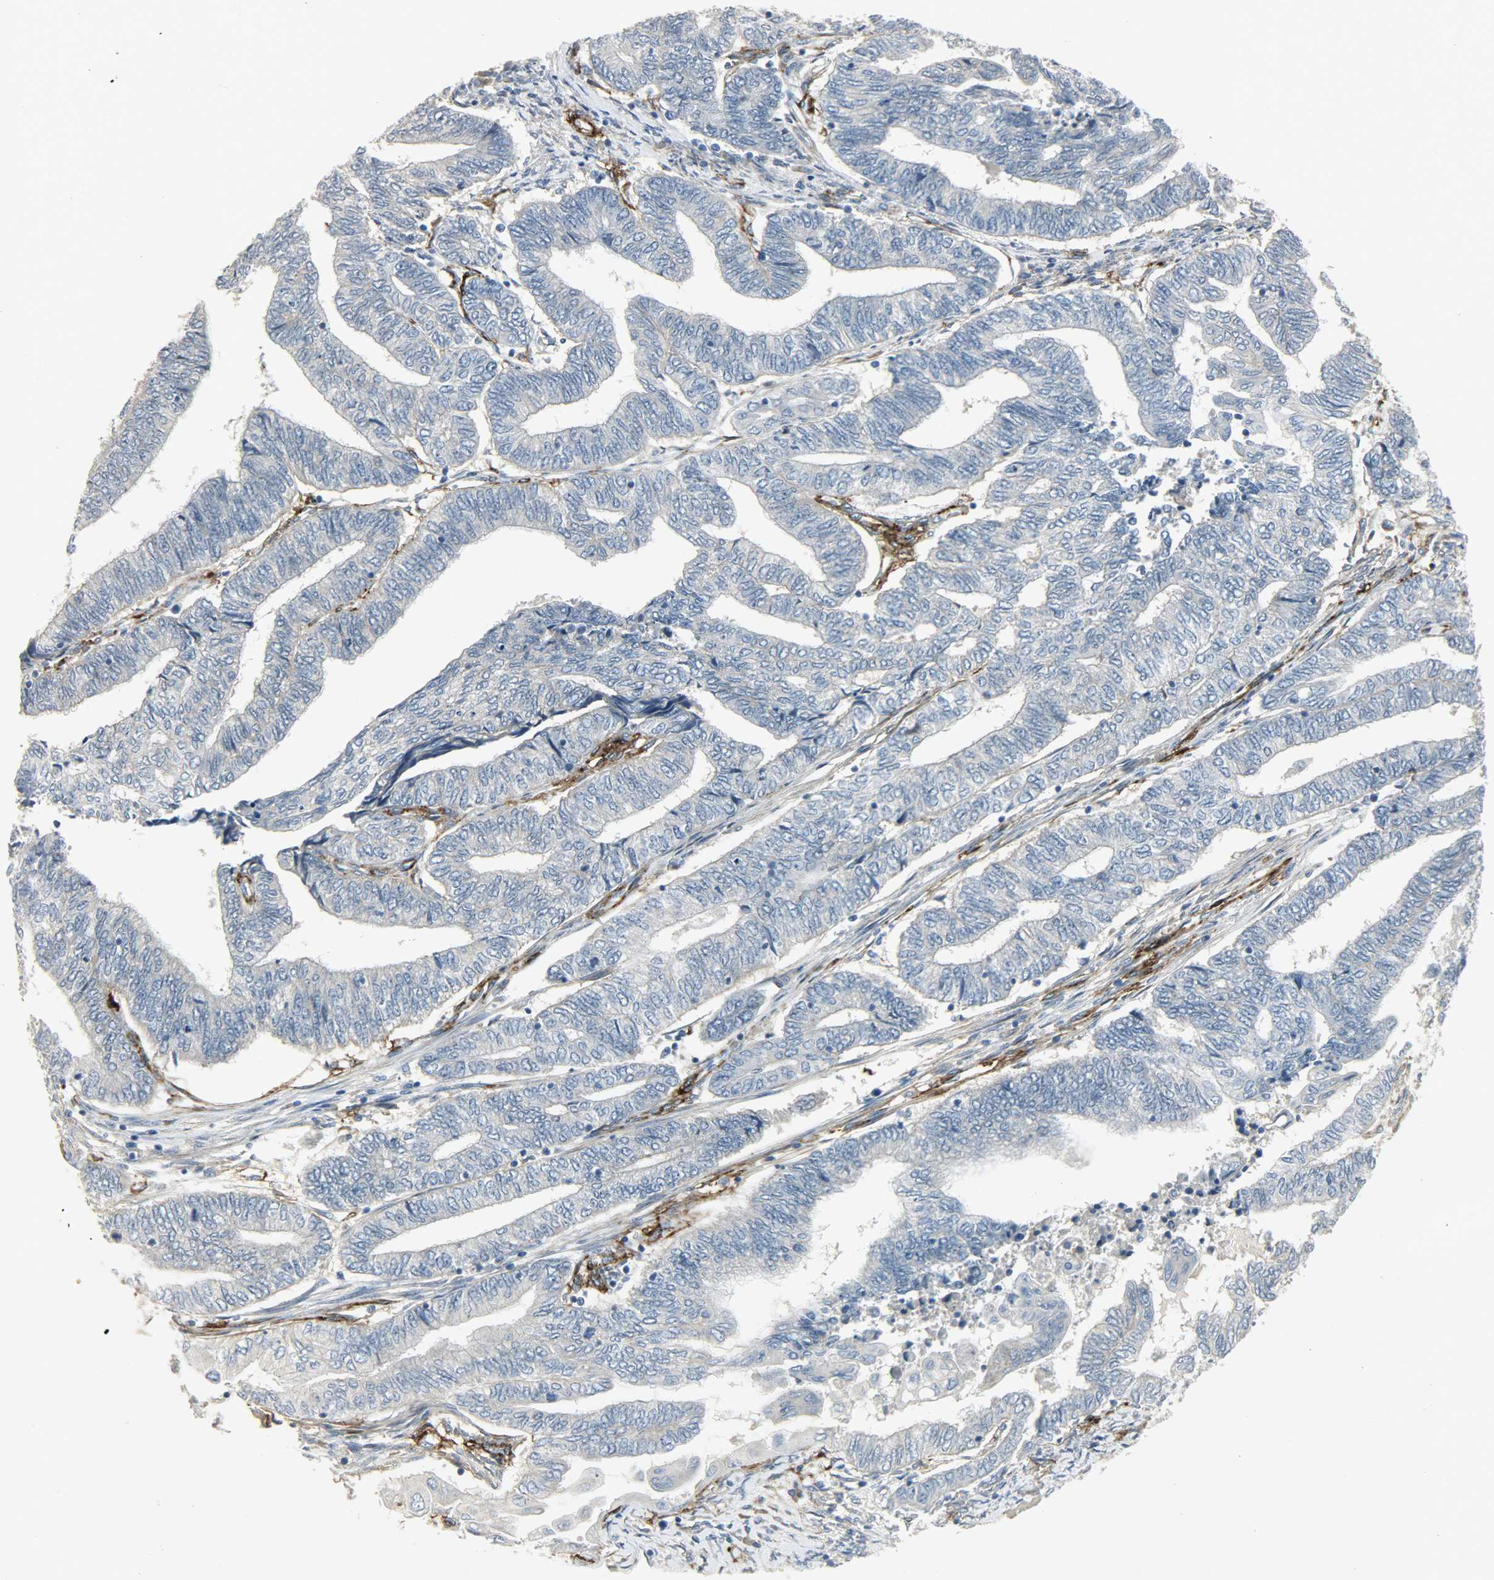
{"staining": {"intensity": "negative", "quantity": "none", "location": "none"}, "tissue": "endometrial cancer", "cell_type": "Tumor cells", "image_type": "cancer", "snomed": [{"axis": "morphology", "description": "Adenocarcinoma, NOS"}, {"axis": "topography", "description": "Uterus"}, {"axis": "topography", "description": "Endometrium"}], "caption": "IHC photomicrograph of neoplastic tissue: endometrial adenocarcinoma stained with DAB exhibits no significant protein staining in tumor cells.", "gene": "ENPEP", "patient": {"sex": "female", "age": 70}}